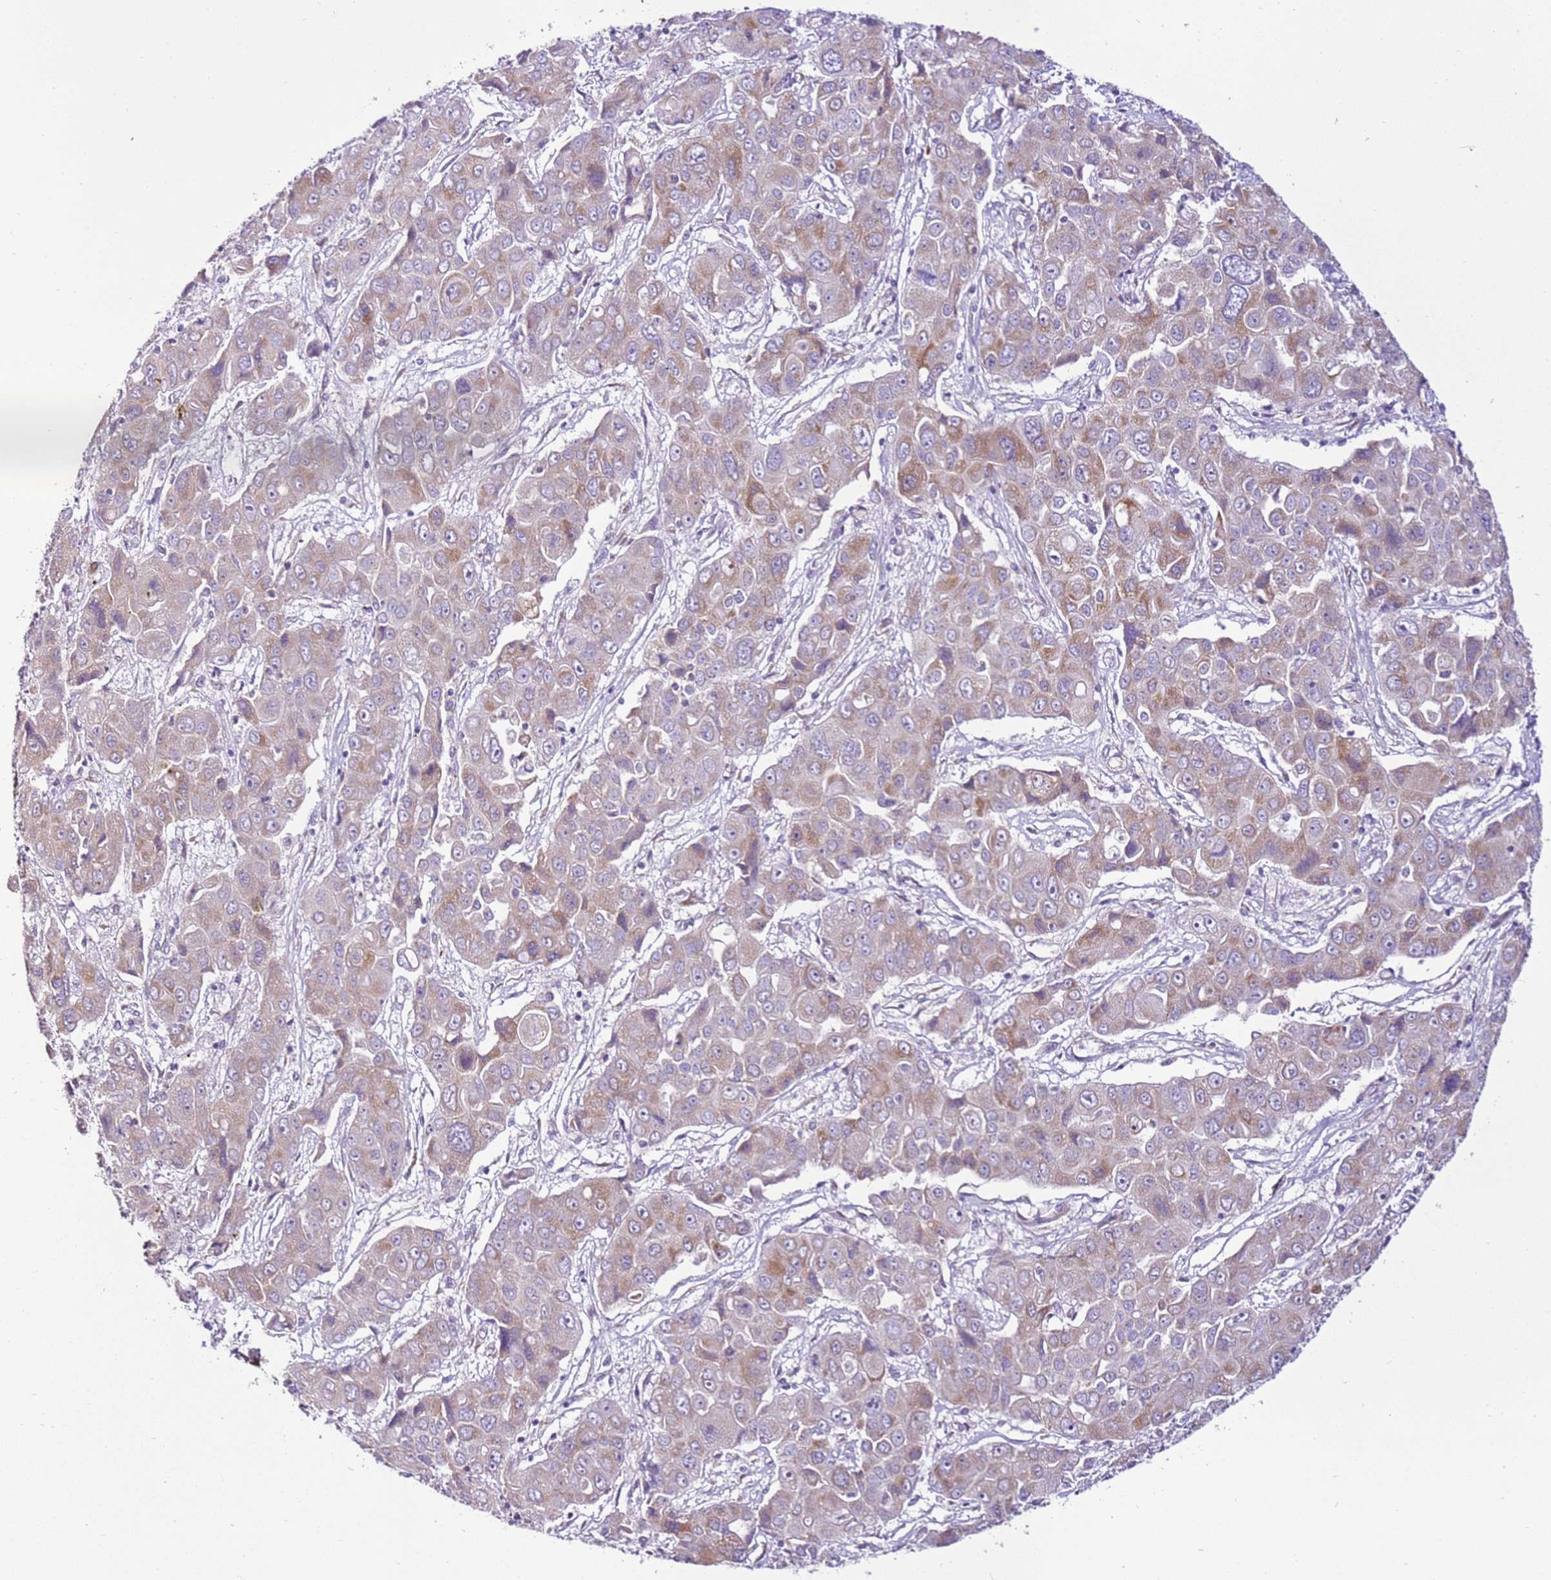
{"staining": {"intensity": "moderate", "quantity": "25%-75%", "location": "cytoplasmic/membranous"}, "tissue": "liver cancer", "cell_type": "Tumor cells", "image_type": "cancer", "snomed": [{"axis": "morphology", "description": "Cholangiocarcinoma"}, {"axis": "topography", "description": "Liver"}], "caption": "The photomicrograph demonstrates staining of liver cancer (cholangiocarcinoma), revealing moderate cytoplasmic/membranous protein staining (brown color) within tumor cells.", "gene": "MRPL36", "patient": {"sex": "male", "age": 67}}